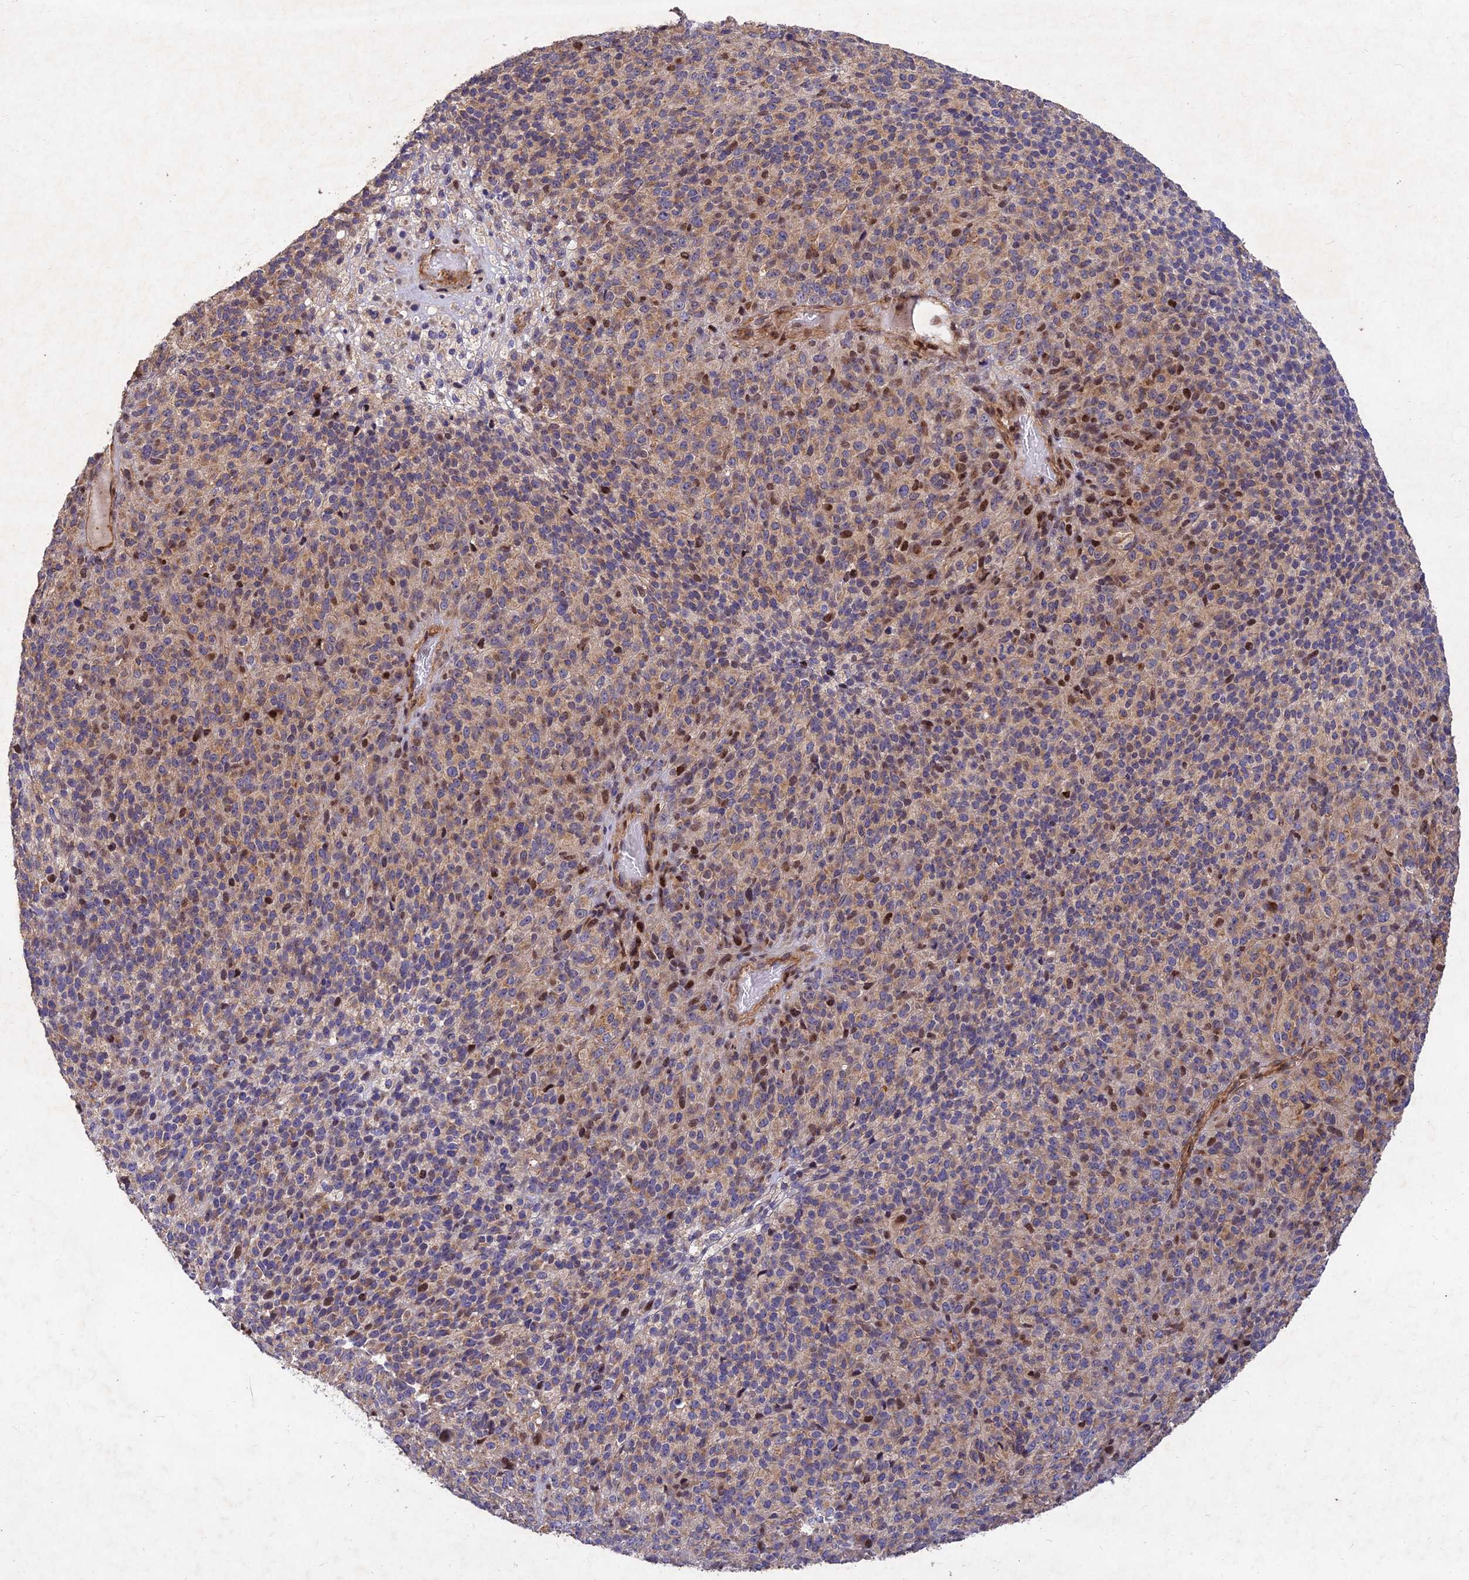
{"staining": {"intensity": "moderate", "quantity": "<25%", "location": "nuclear"}, "tissue": "melanoma", "cell_type": "Tumor cells", "image_type": "cancer", "snomed": [{"axis": "morphology", "description": "Malignant melanoma, Metastatic site"}, {"axis": "topography", "description": "Brain"}], "caption": "DAB immunohistochemical staining of human malignant melanoma (metastatic site) reveals moderate nuclear protein staining in about <25% of tumor cells. Using DAB (3,3'-diaminobenzidine) (brown) and hematoxylin (blue) stains, captured at high magnification using brightfield microscopy.", "gene": "RELCH", "patient": {"sex": "female", "age": 56}}